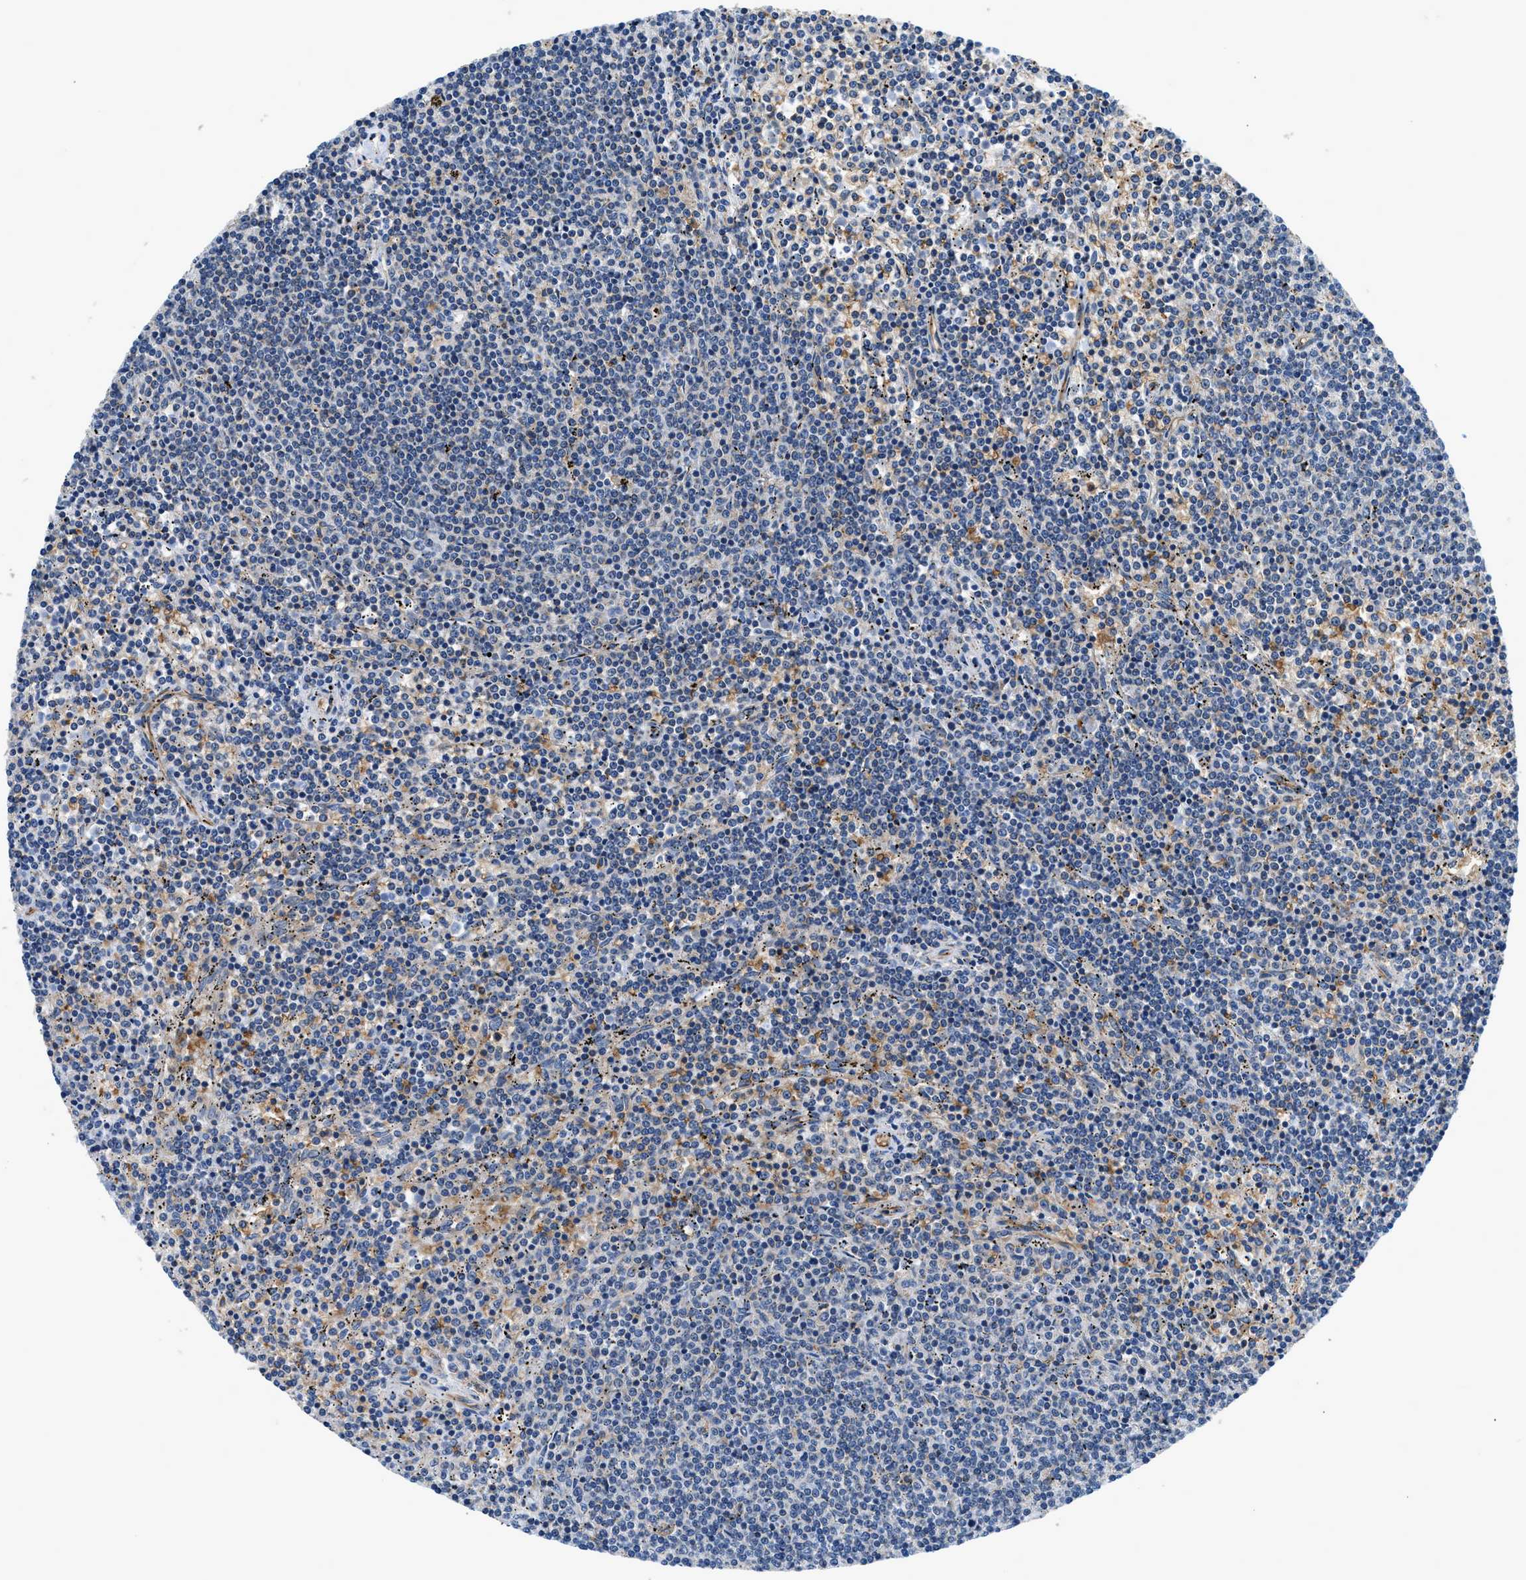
{"staining": {"intensity": "moderate", "quantity": "<25%", "location": "cytoplasmic/membranous"}, "tissue": "lymphoma", "cell_type": "Tumor cells", "image_type": "cancer", "snomed": [{"axis": "morphology", "description": "Malignant lymphoma, non-Hodgkin's type, Low grade"}, {"axis": "topography", "description": "Spleen"}], "caption": "Lymphoma stained with a protein marker shows moderate staining in tumor cells.", "gene": "LPIN2", "patient": {"sex": "female", "age": 50}}